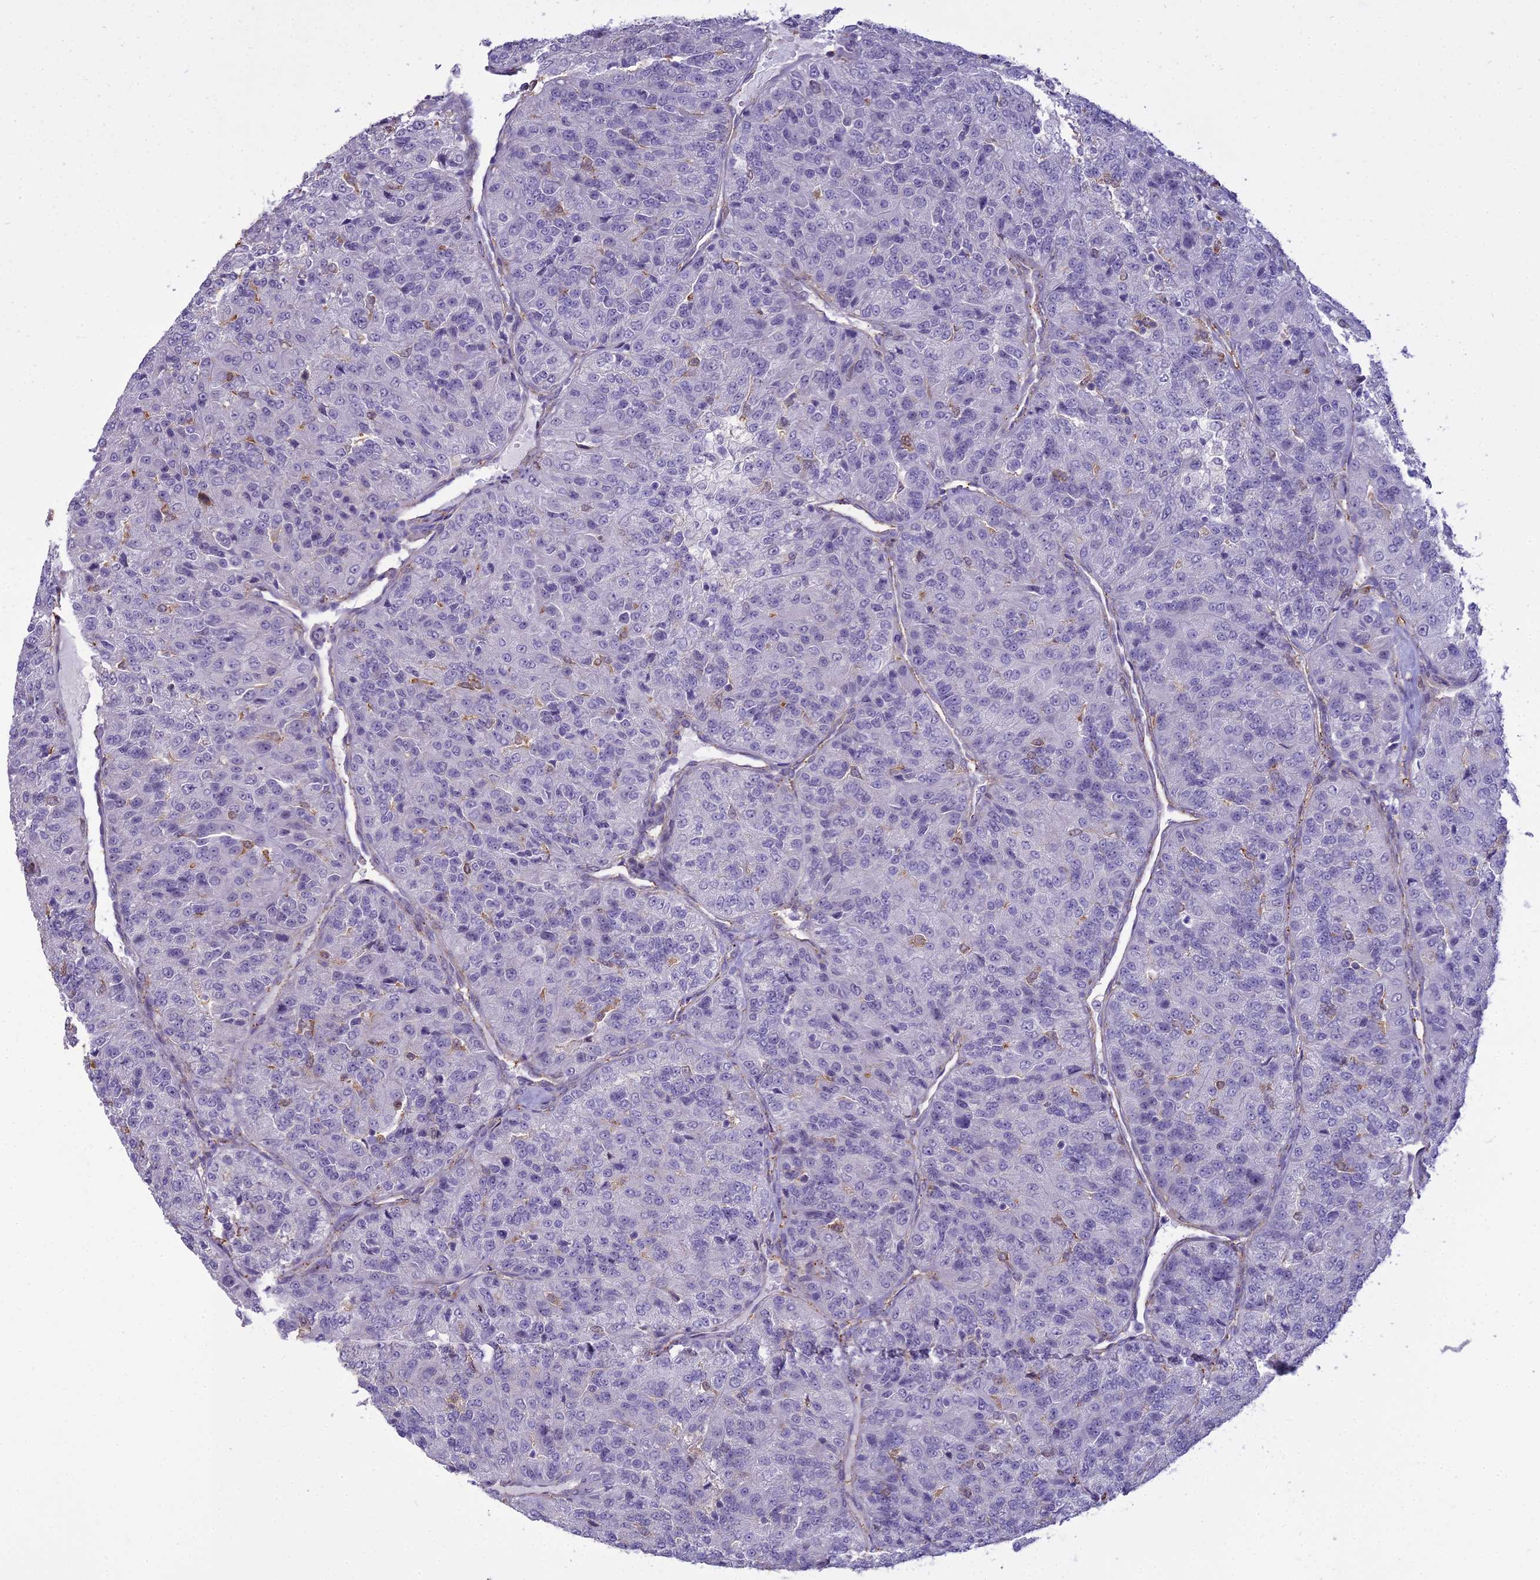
{"staining": {"intensity": "negative", "quantity": "none", "location": "none"}, "tissue": "renal cancer", "cell_type": "Tumor cells", "image_type": "cancer", "snomed": [{"axis": "morphology", "description": "Adenocarcinoma, NOS"}, {"axis": "topography", "description": "Kidney"}], "caption": "Immunohistochemistry (IHC) histopathology image of neoplastic tissue: adenocarcinoma (renal) stained with DAB (3,3'-diaminobenzidine) displays no significant protein expression in tumor cells. (Immunohistochemistry (IHC), brightfield microscopy, high magnification).", "gene": "BLNK", "patient": {"sex": "female", "age": 63}}